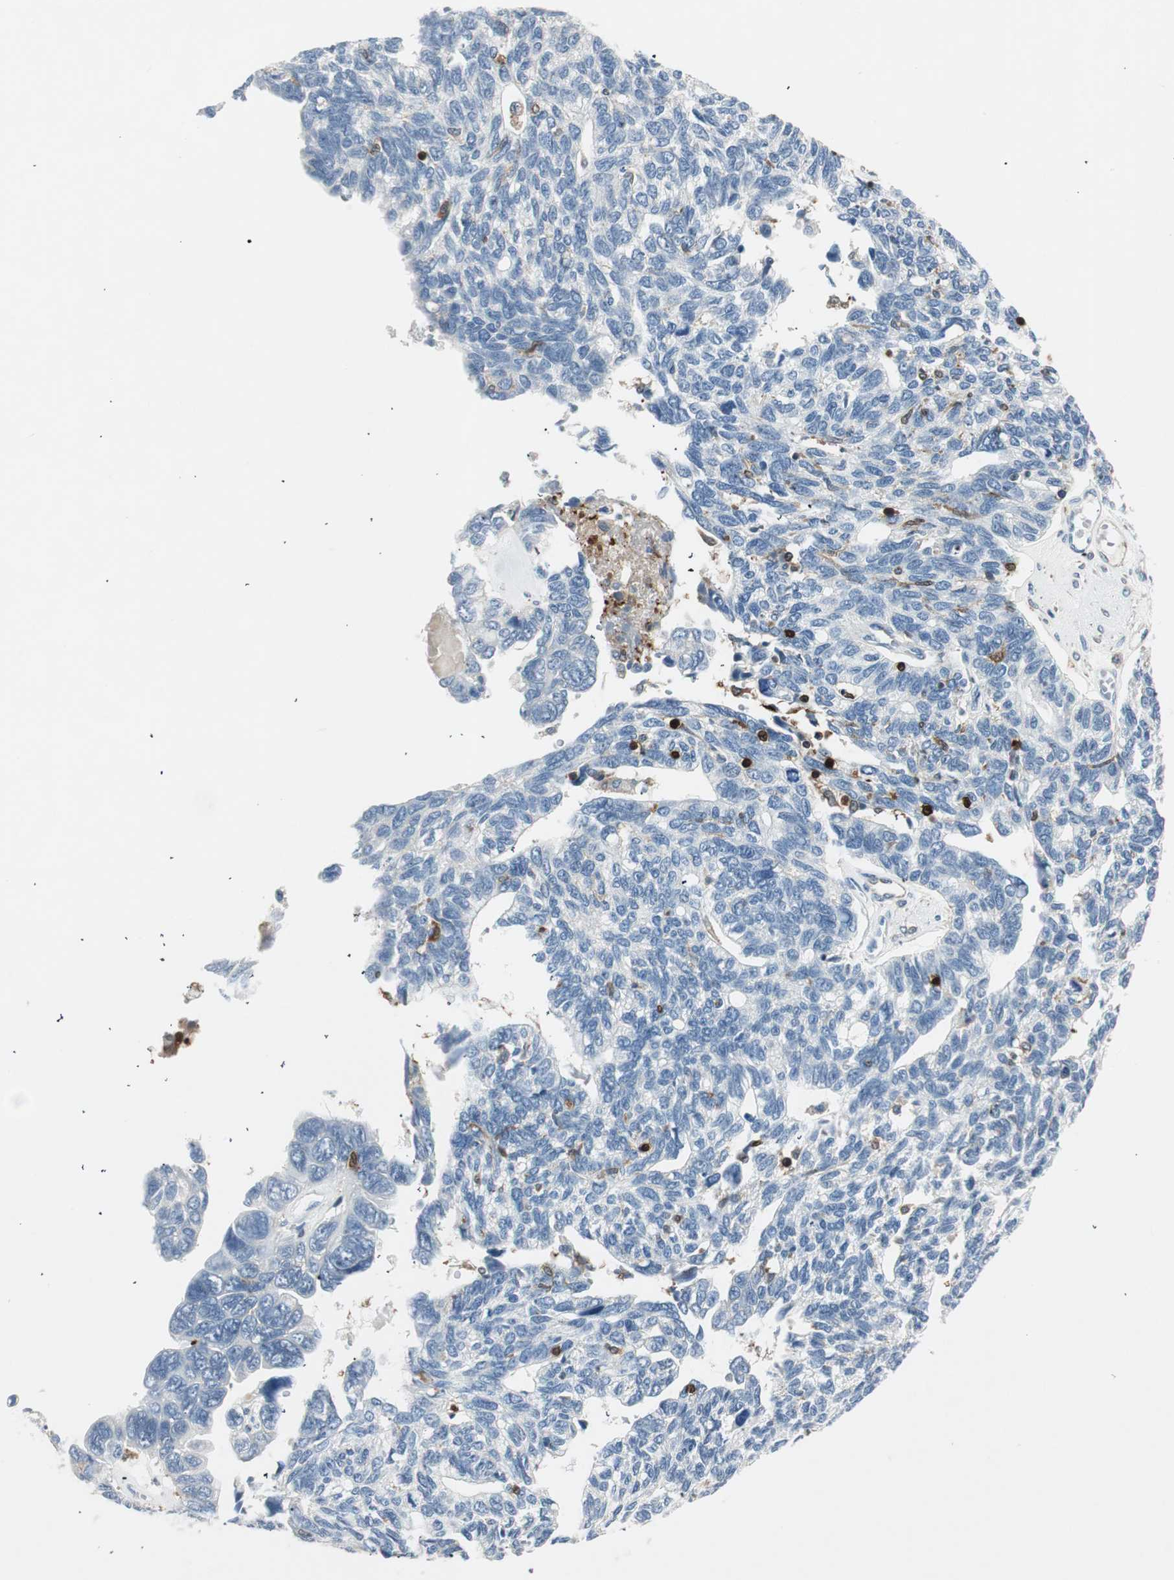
{"staining": {"intensity": "negative", "quantity": "none", "location": "none"}, "tissue": "ovarian cancer", "cell_type": "Tumor cells", "image_type": "cancer", "snomed": [{"axis": "morphology", "description": "Cystadenocarcinoma, serous, NOS"}, {"axis": "topography", "description": "Ovary"}], "caption": "Immunohistochemistry (IHC) of ovarian cancer shows no expression in tumor cells.", "gene": "COTL1", "patient": {"sex": "female", "age": 79}}